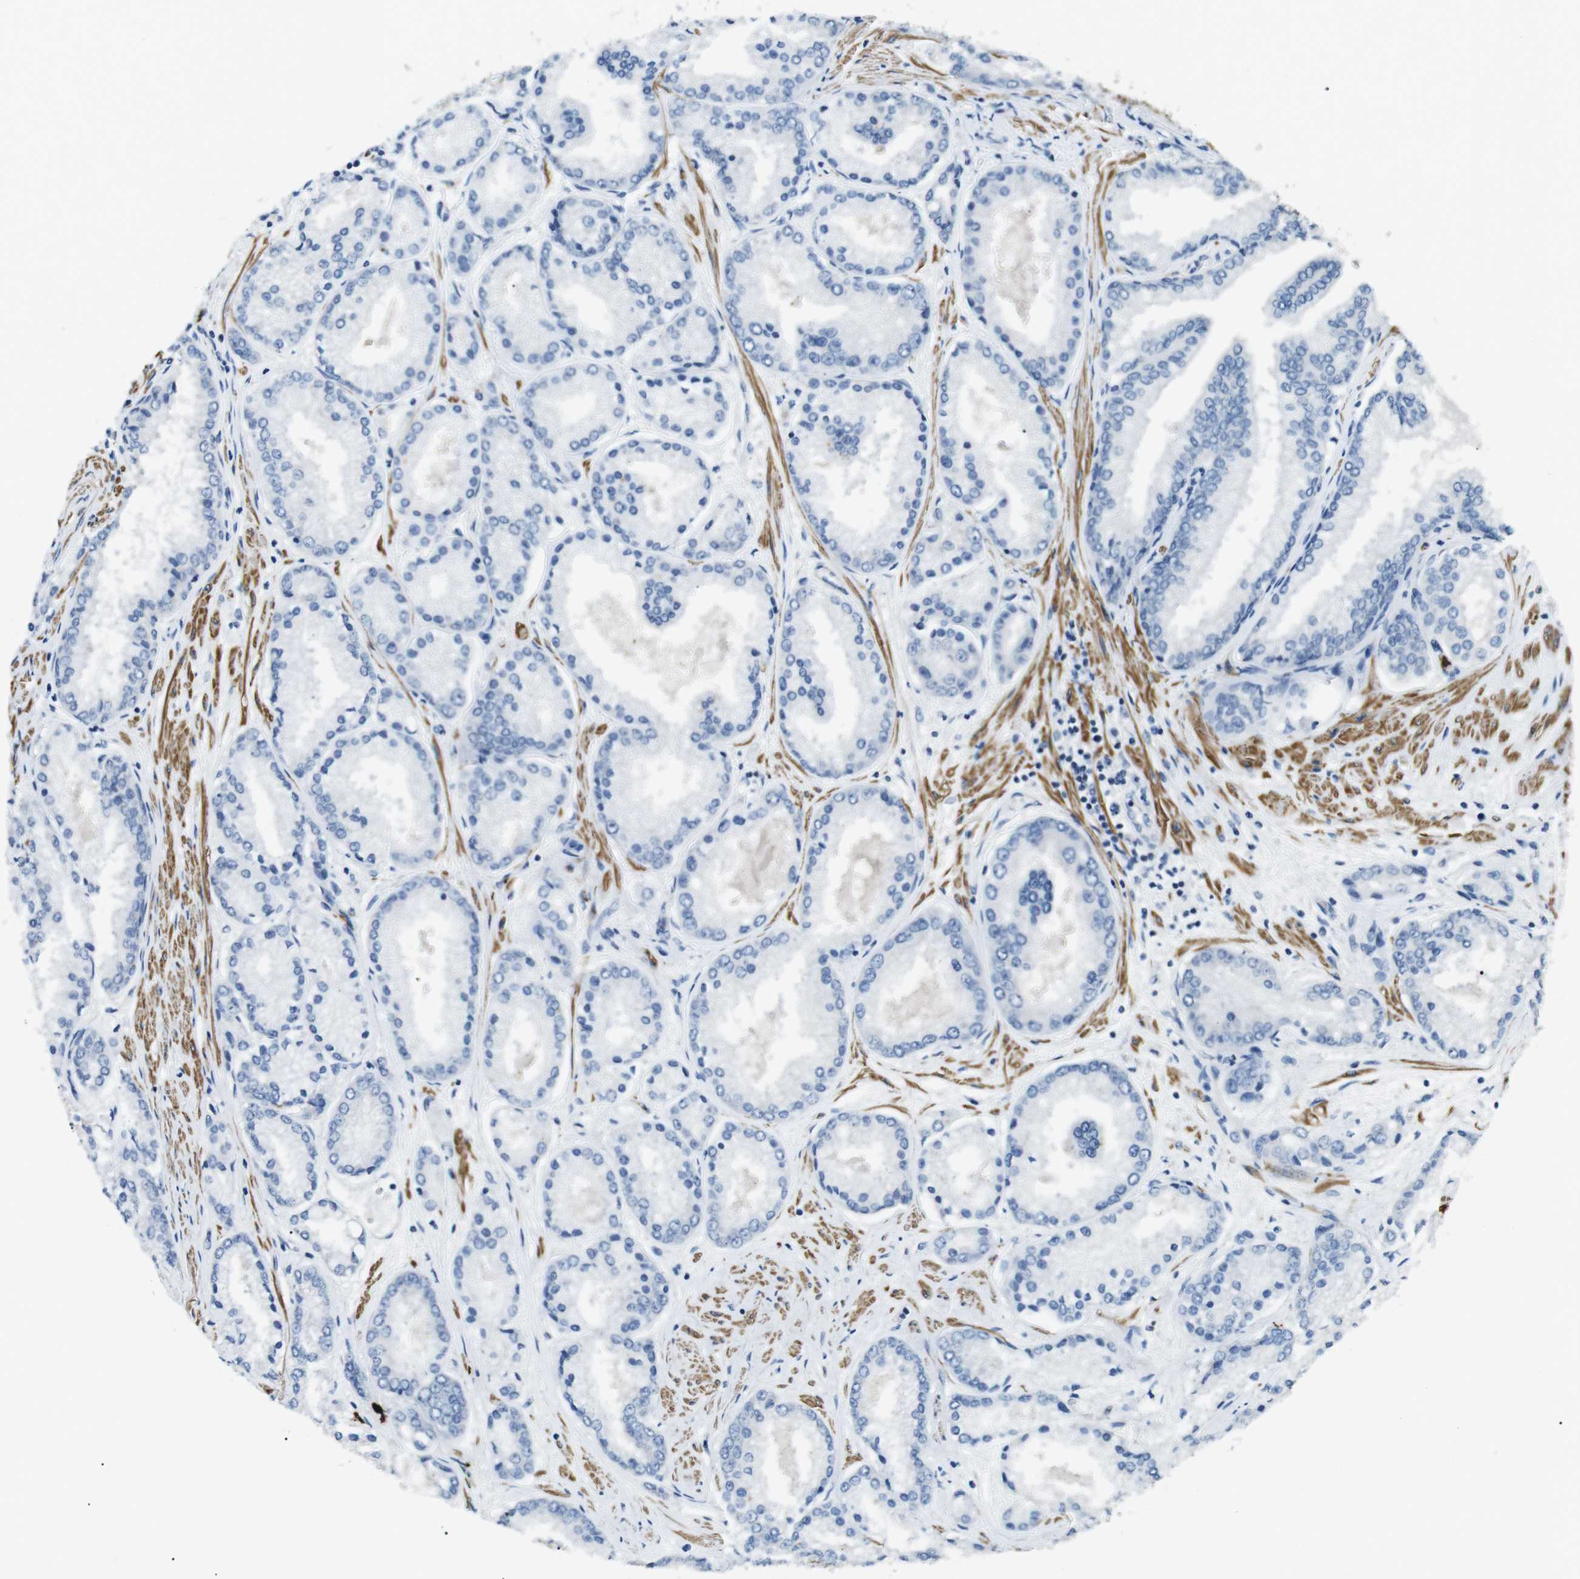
{"staining": {"intensity": "negative", "quantity": "none", "location": "none"}, "tissue": "prostate cancer", "cell_type": "Tumor cells", "image_type": "cancer", "snomed": [{"axis": "morphology", "description": "Adenocarcinoma, High grade"}, {"axis": "topography", "description": "Prostate"}], "caption": "Tumor cells show no significant protein staining in high-grade adenocarcinoma (prostate).", "gene": "GZMM", "patient": {"sex": "male", "age": 59}}